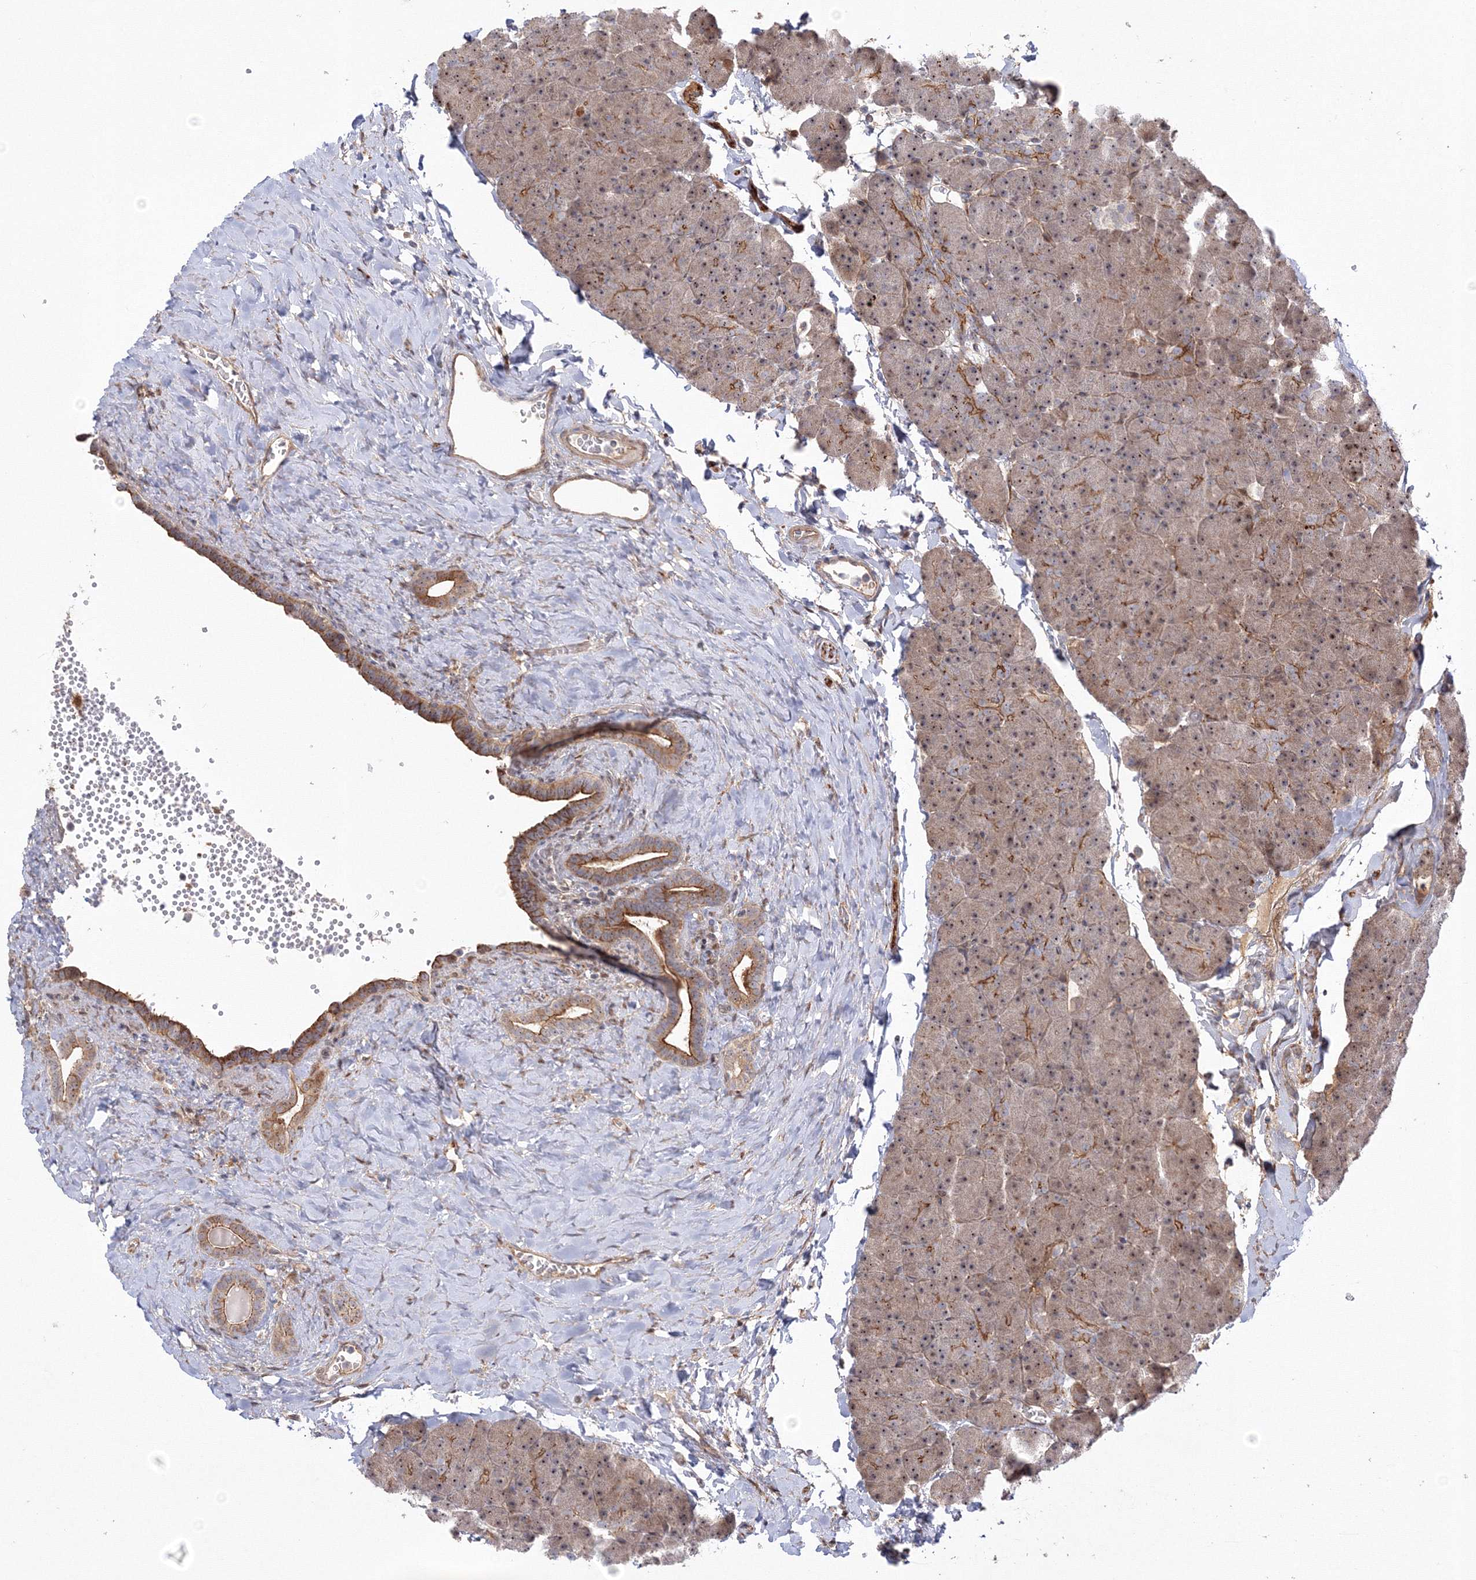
{"staining": {"intensity": "moderate", "quantity": ">75%", "location": "cytoplasmic/membranous,nuclear"}, "tissue": "pancreas", "cell_type": "Exocrine glandular cells", "image_type": "normal", "snomed": [{"axis": "morphology", "description": "Normal tissue, NOS"}, {"axis": "morphology", "description": "Carcinoid, malignant, NOS"}, {"axis": "topography", "description": "Pancreas"}], "caption": "IHC of unremarkable pancreas demonstrates medium levels of moderate cytoplasmic/membranous,nuclear positivity in about >75% of exocrine glandular cells. The staining is performed using DAB brown chromogen to label protein expression. The nuclei are counter-stained blue using hematoxylin.", "gene": "NPM3", "patient": {"sex": "female", "age": 35}}